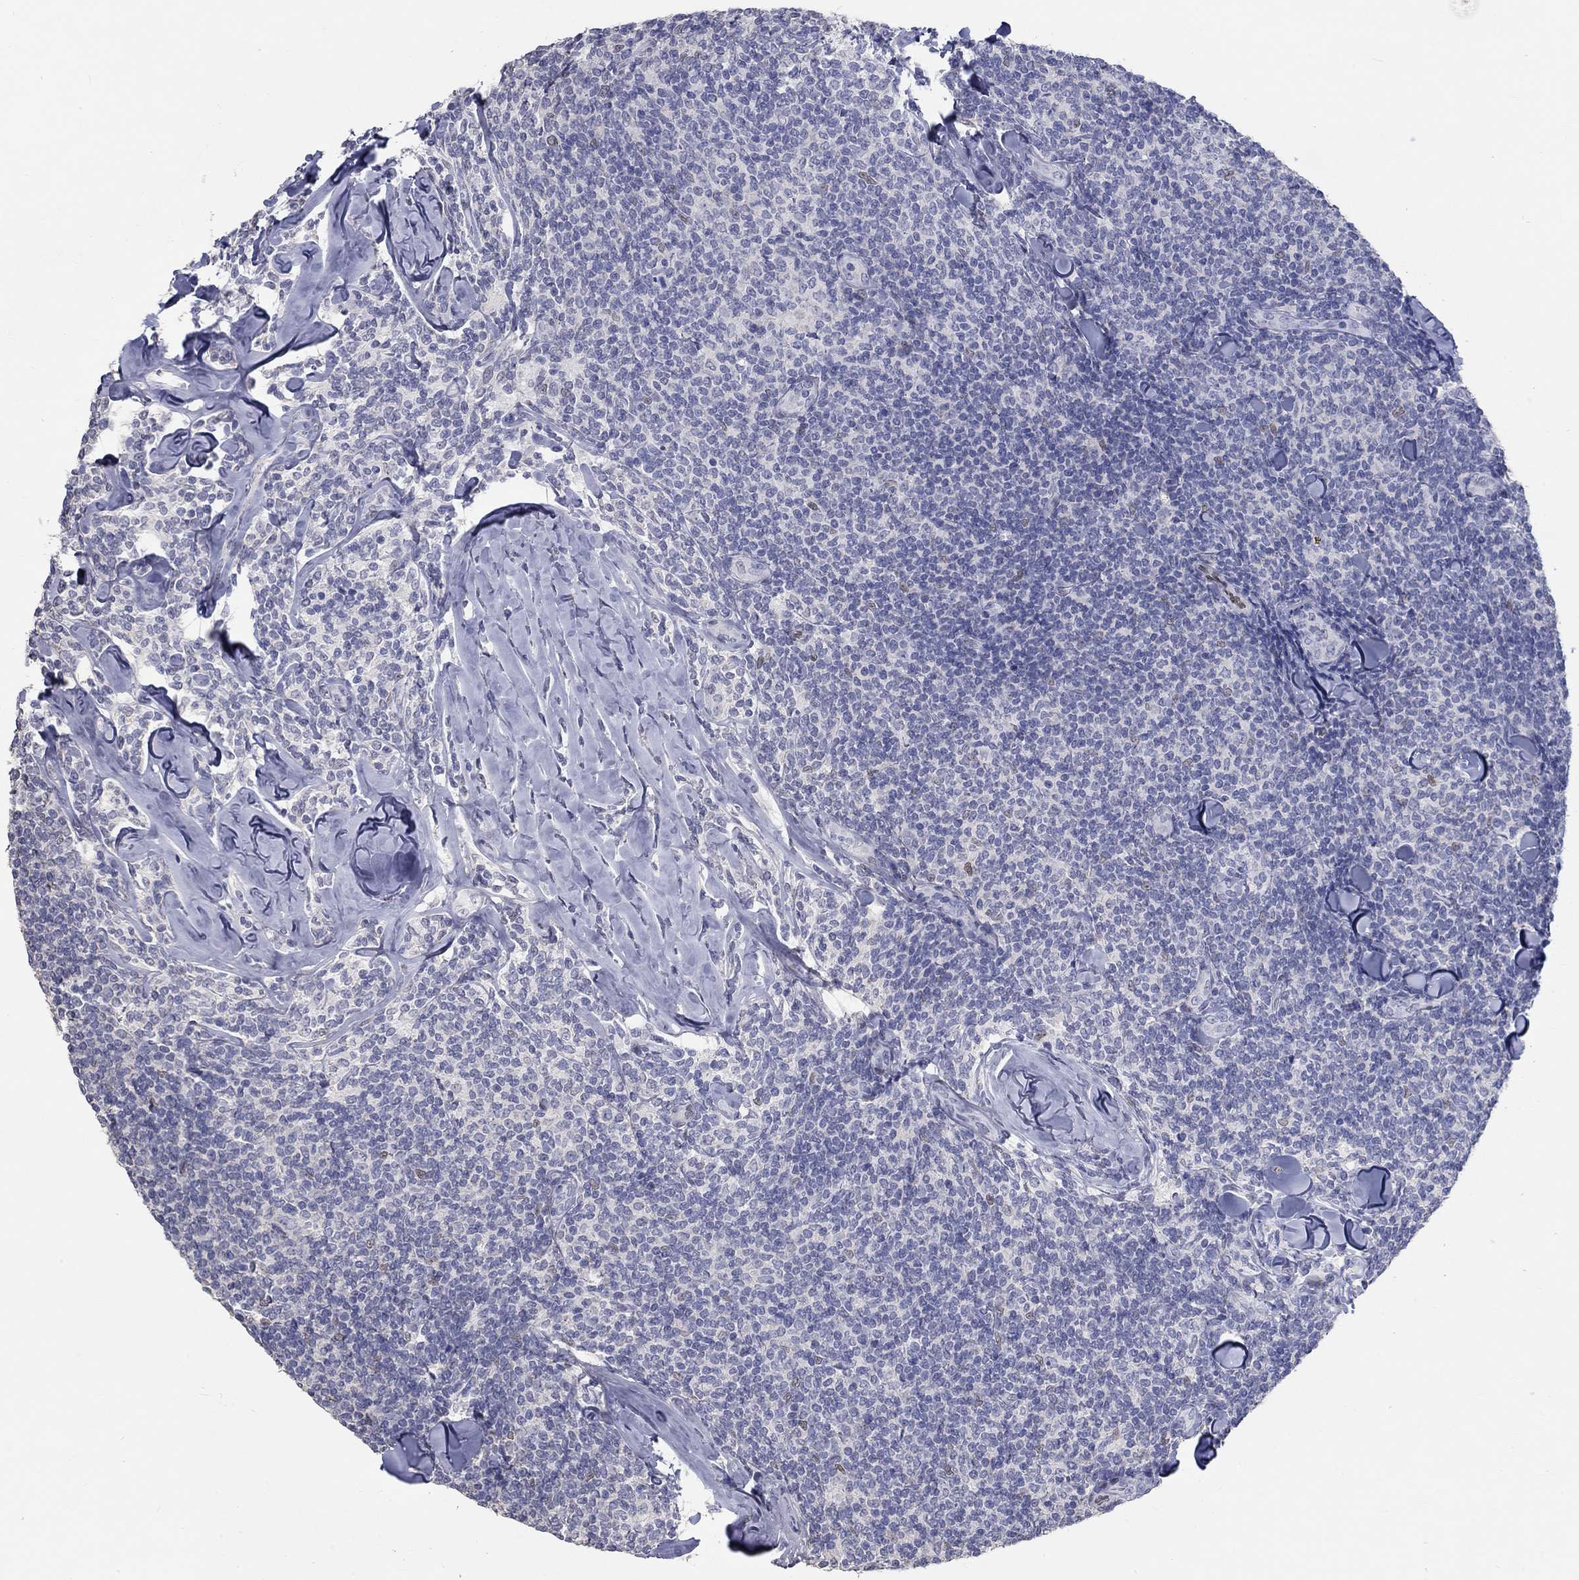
{"staining": {"intensity": "negative", "quantity": "none", "location": "none"}, "tissue": "lymphoma", "cell_type": "Tumor cells", "image_type": "cancer", "snomed": [{"axis": "morphology", "description": "Malignant lymphoma, non-Hodgkin's type, Low grade"}, {"axis": "topography", "description": "Lymph node"}], "caption": "IHC micrograph of human lymphoma stained for a protein (brown), which reveals no positivity in tumor cells. (DAB immunohistochemistry visualized using brightfield microscopy, high magnification).", "gene": "FGF2", "patient": {"sex": "female", "age": 56}}